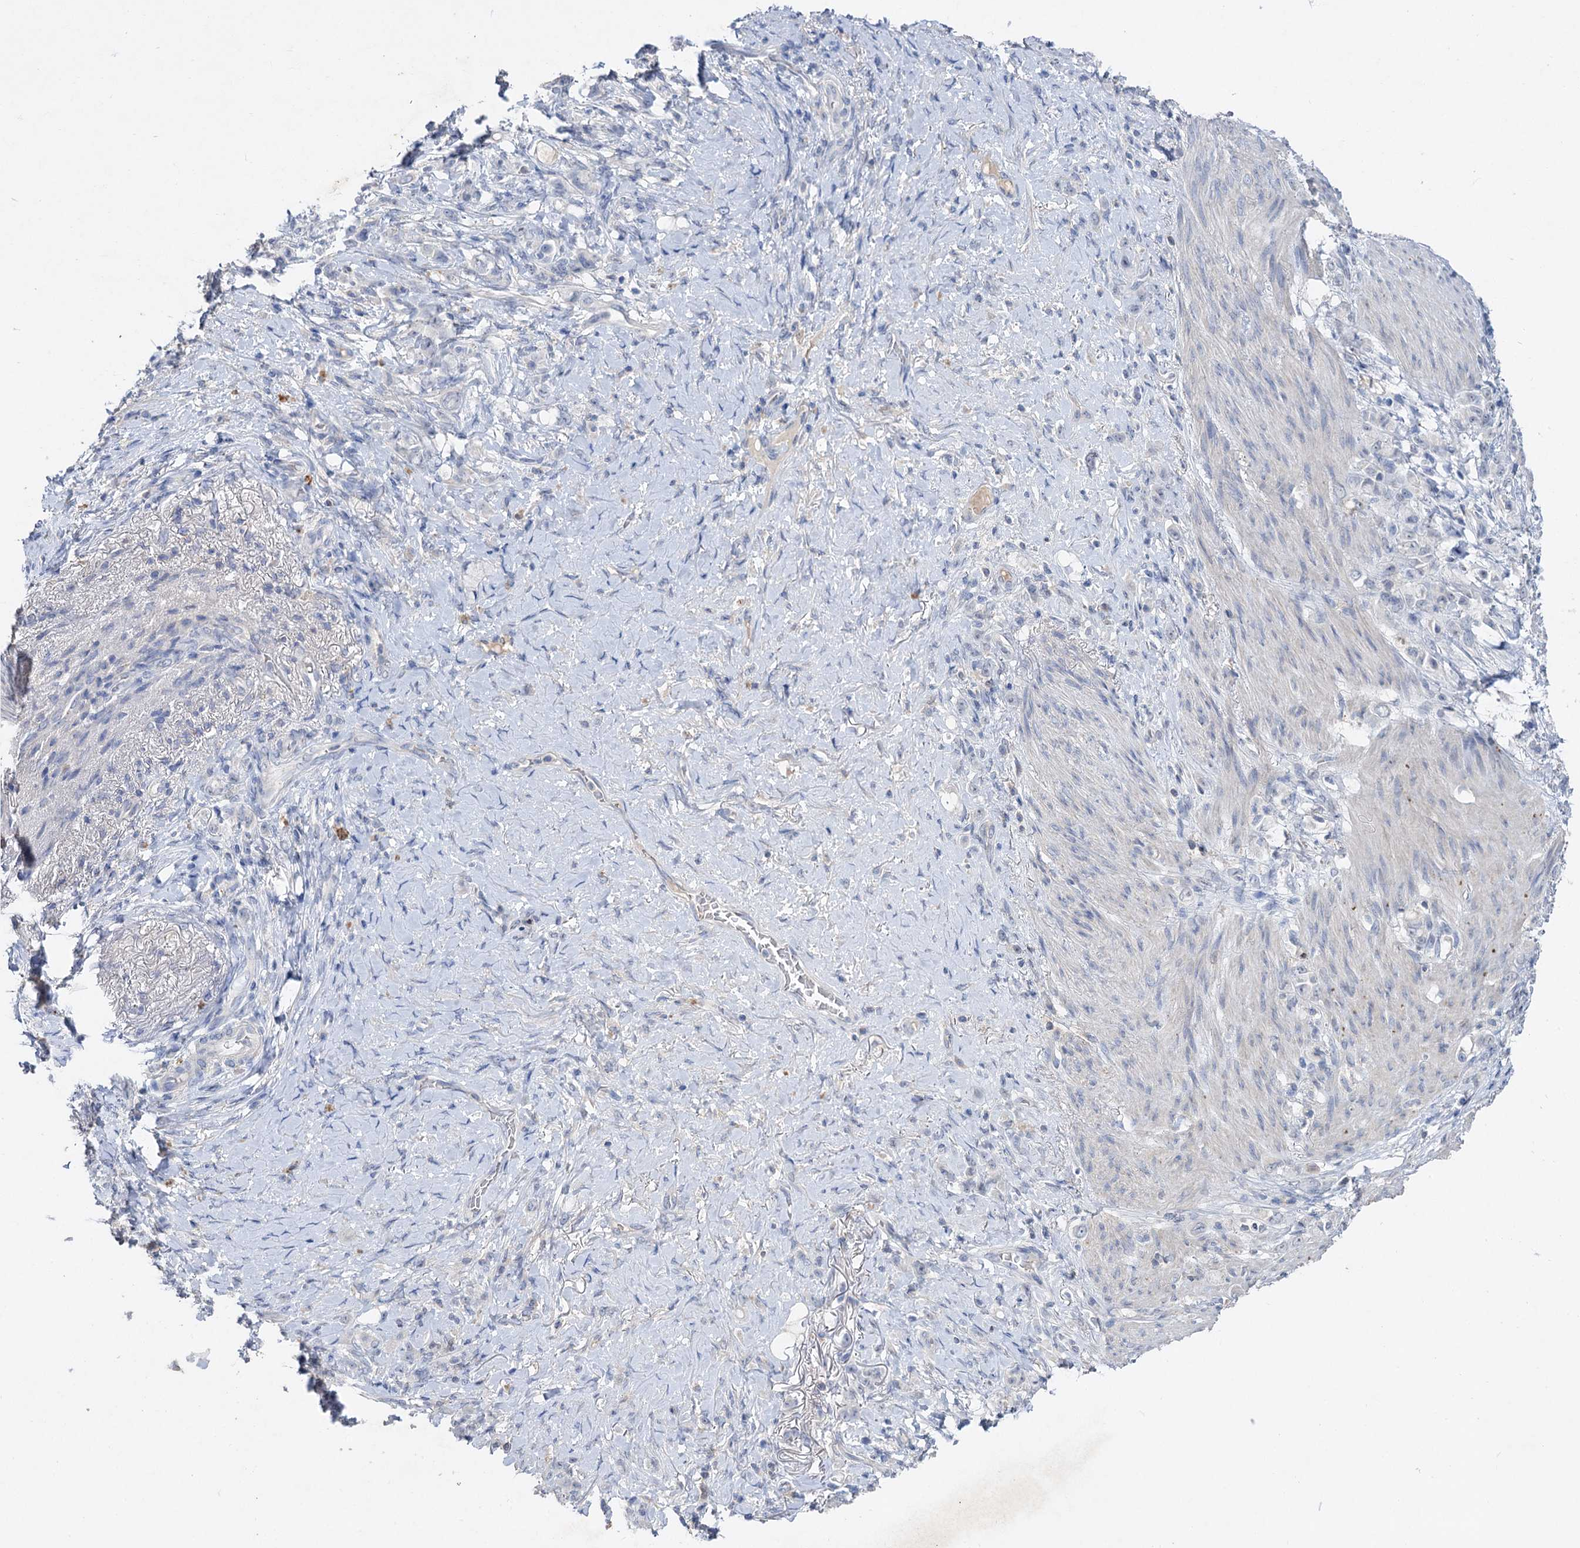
{"staining": {"intensity": "negative", "quantity": "none", "location": "none"}, "tissue": "stomach cancer", "cell_type": "Tumor cells", "image_type": "cancer", "snomed": [{"axis": "morphology", "description": "Adenocarcinoma, NOS"}, {"axis": "topography", "description": "Stomach"}], "caption": "Protein analysis of adenocarcinoma (stomach) exhibits no significant staining in tumor cells. The staining is performed using DAB brown chromogen with nuclei counter-stained in using hematoxylin.", "gene": "ATP4A", "patient": {"sex": "female", "age": 79}}